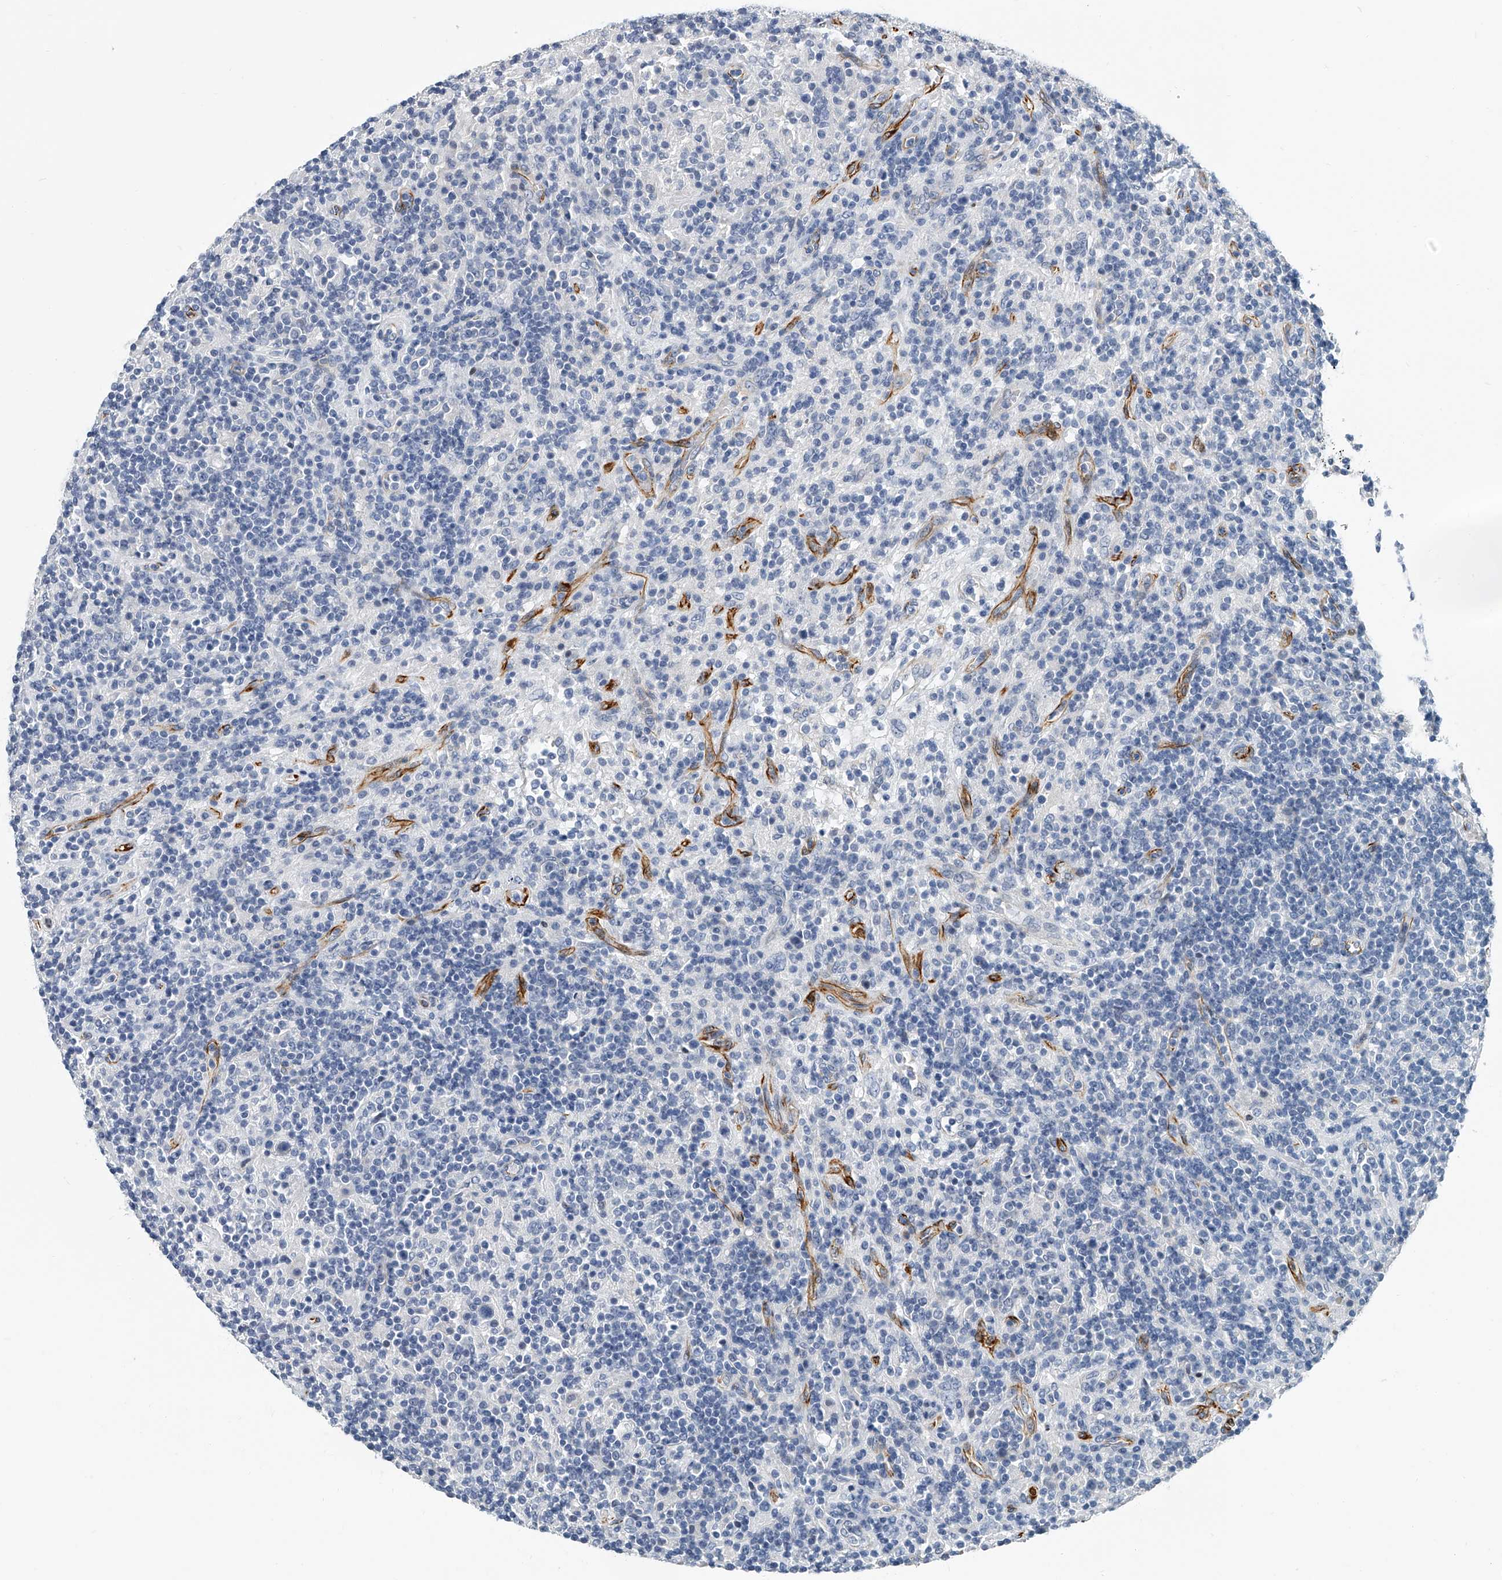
{"staining": {"intensity": "negative", "quantity": "none", "location": "none"}, "tissue": "lymphoma", "cell_type": "Tumor cells", "image_type": "cancer", "snomed": [{"axis": "morphology", "description": "Hodgkin's disease, NOS"}, {"axis": "topography", "description": "Lymph node"}], "caption": "Tumor cells show no significant expression in Hodgkin's disease.", "gene": "KIRREL1", "patient": {"sex": "male", "age": 70}}